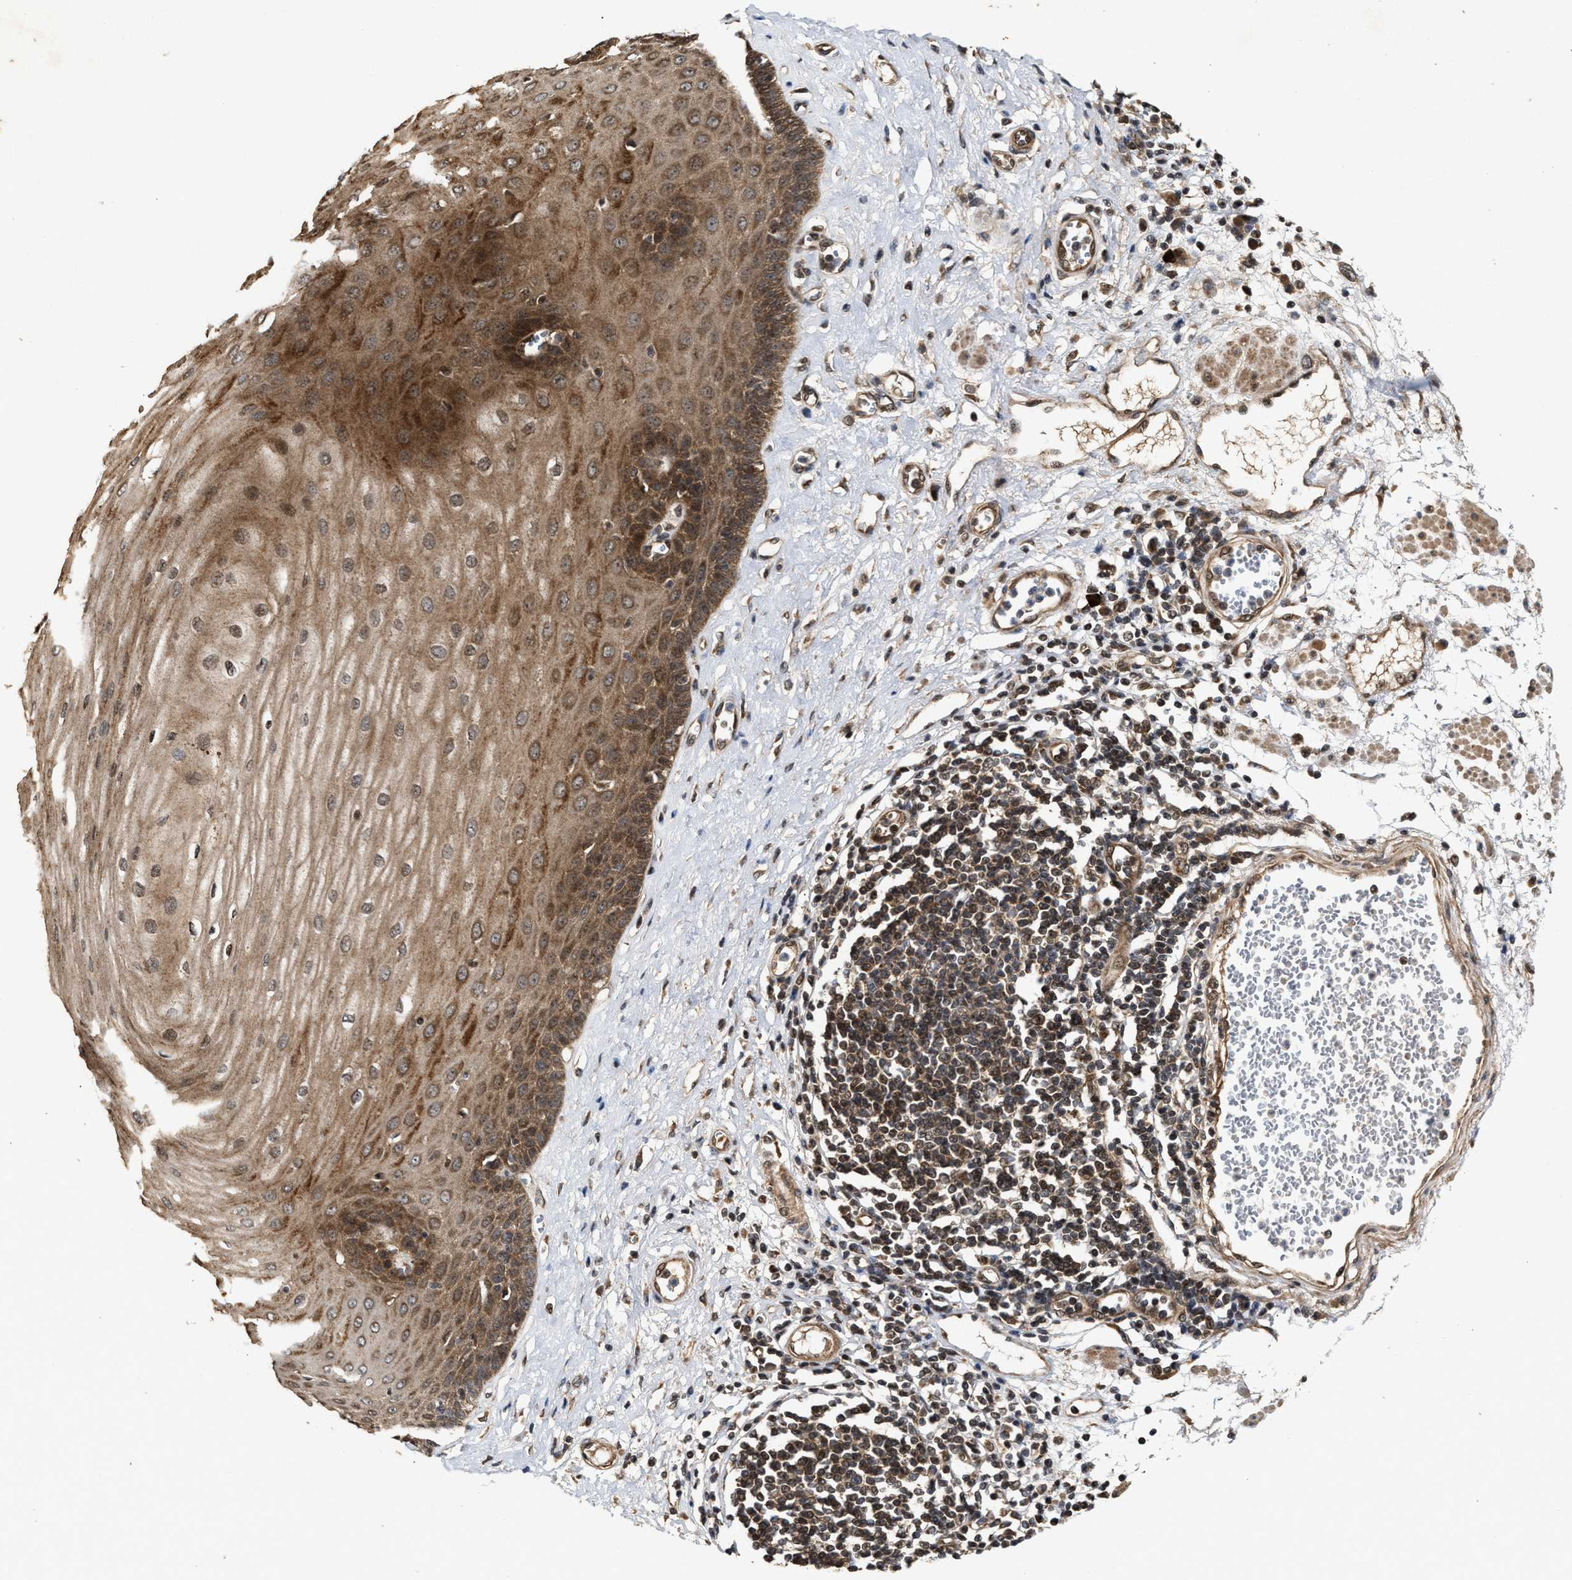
{"staining": {"intensity": "strong", "quantity": ">75%", "location": "cytoplasmic/membranous"}, "tissue": "esophagus", "cell_type": "Squamous epithelial cells", "image_type": "normal", "snomed": [{"axis": "morphology", "description": "Normal tissue, NOS"}, {"axis": "morphology", "description": "Squamous cell carcinoma, NOS"}, {"axis": "topography", "description": "Esophagus"}], "caption": "This histopathology image exhibits immunohistochemistry (IHC) staining of benign human esophagus, with high strong cytoplasmic/membranous expression in about >75% of squamous epithelial cells.", "gene": "CFLAR", "patient": {"sex": "male", "age": 65}}